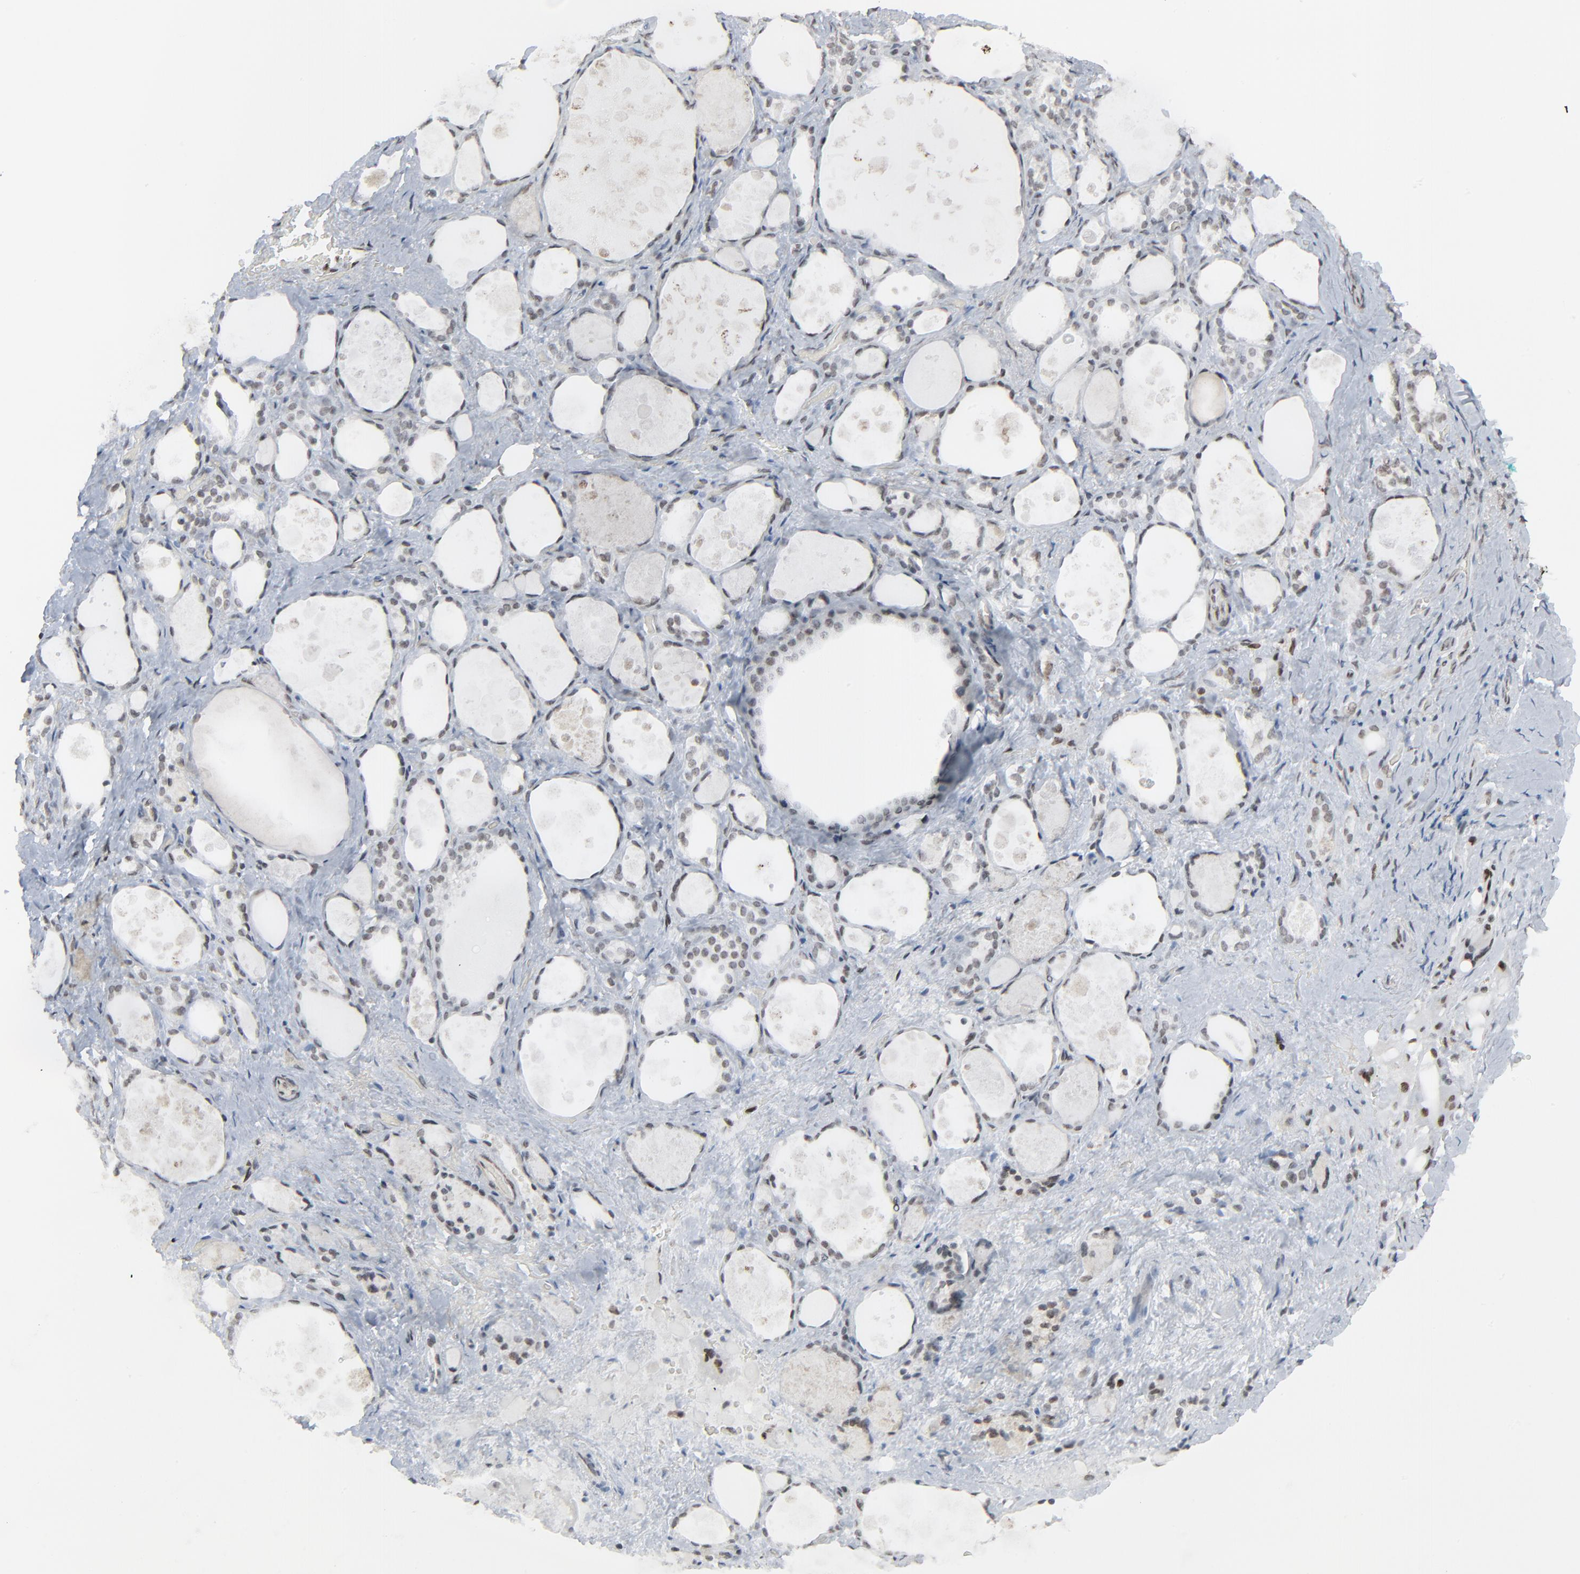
{"staining": {"intensity": "moderate", "quantity": ">75%", "location": "nuclear"}, "tissue": "thyroid gland", "cell_type": "Glandular cells", "image_type": "normal", "snomed": [{"axis": "morphology", "description": "Normal tissue, NOS"}, {"axis": "topography", "description": "Thyroid gland"}], "caption": "Immunohistochemistry of normal thyroid gland reveals medium levels of moderate nuclear positivity in approximately >75% of glandular cells.", "gene": "FBXO28", "patient": {"sex": "female", "age": 75}}